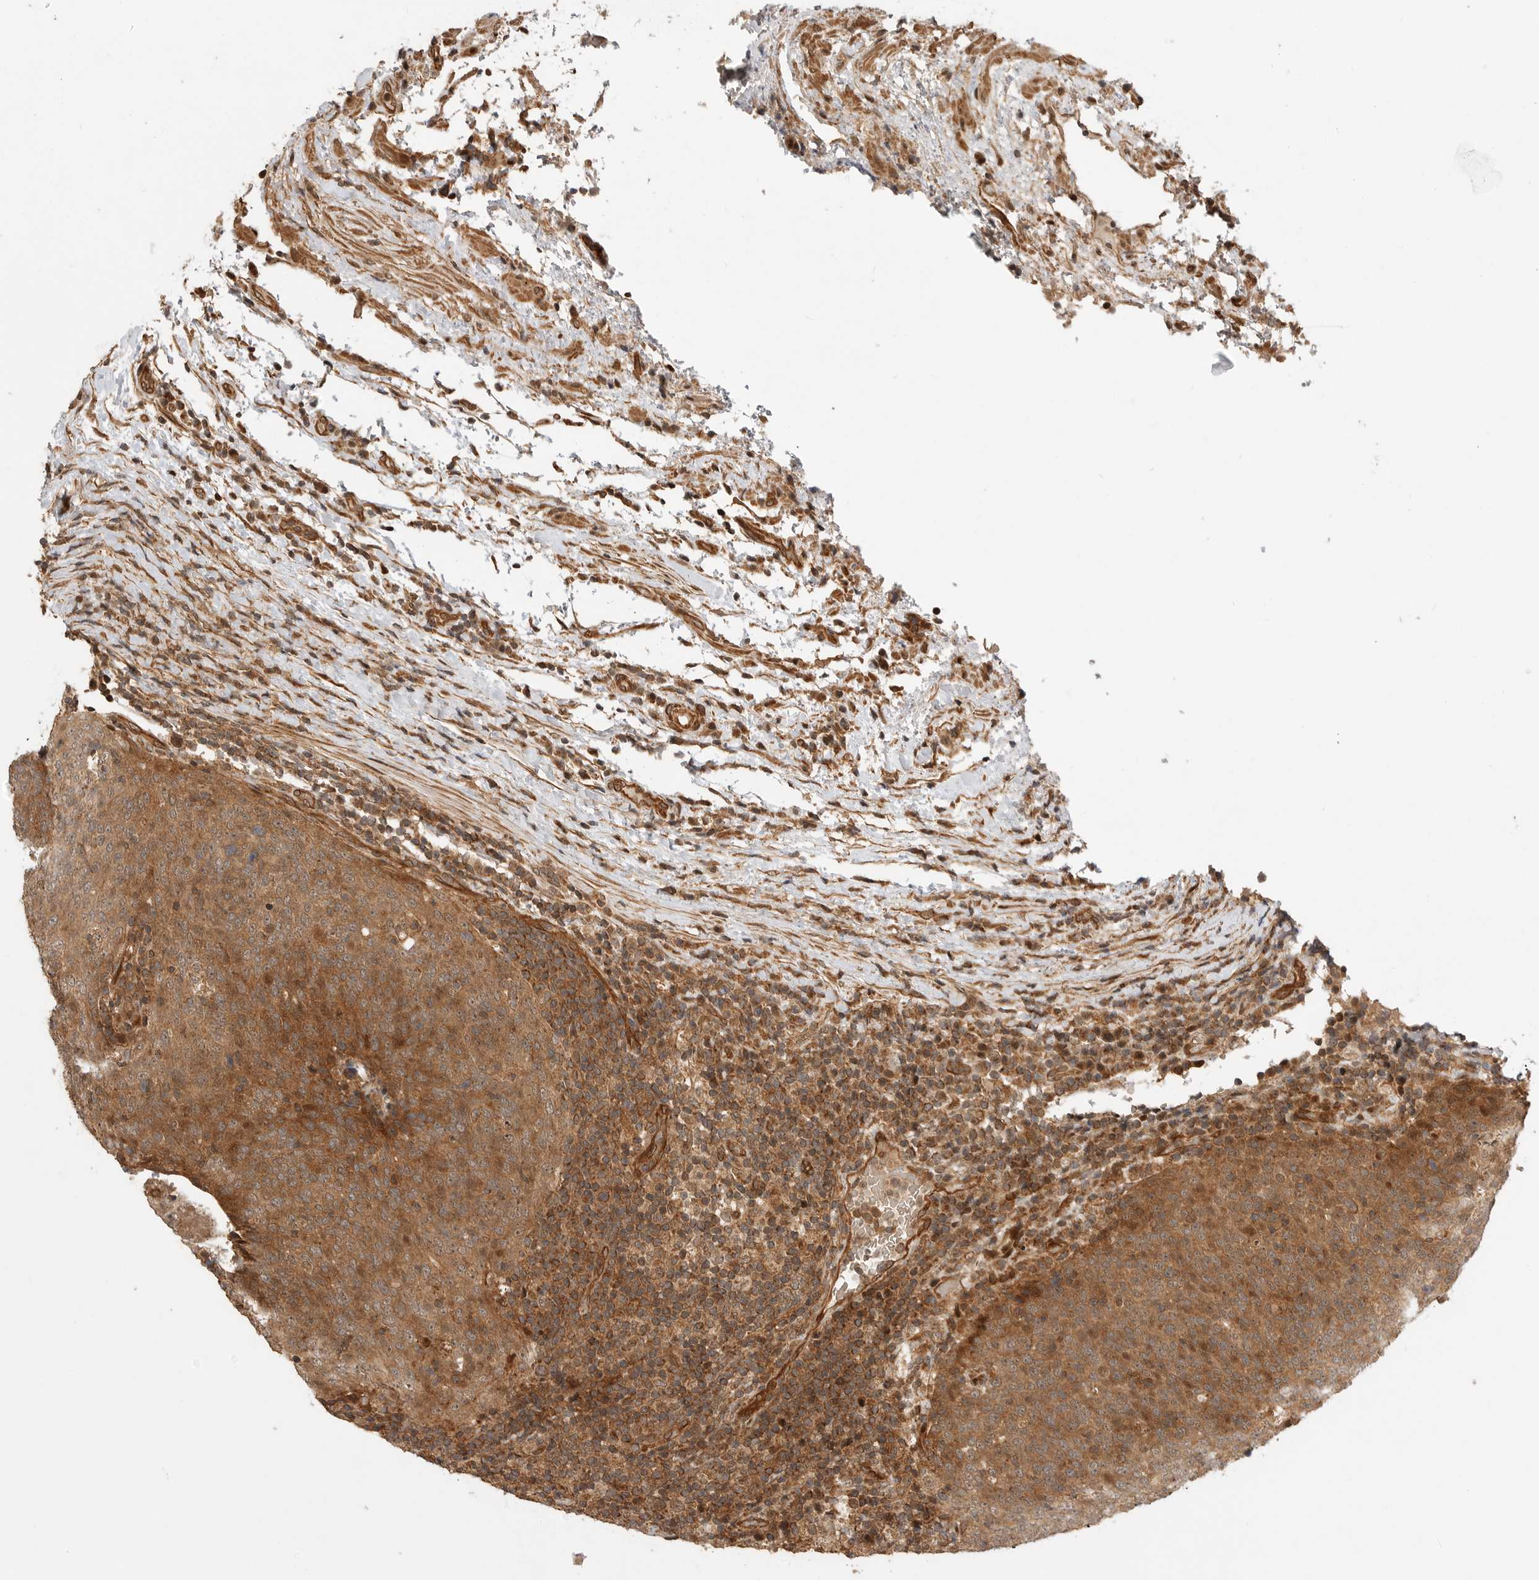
{"staining": {"intensity": "moderate", "quantity": ">75%", "location": "cytoplasmic/membranous,nuclear"}, "tissue": "head and neck cancer", "cell_type": "Tumor cells", "image_type": "cancer", "snomed": [{"axis": "morphology", "description": "Squamous cell carcinoma, NOS"}, {"axis": "morphology", "description": "Squamous cell carcinoma, metastatic, NOS"}, {"axis": "topography", "description": "Lymph node"}, {"axis": "topography", "description": "Head-Neck"}], "caption": "IHC histopathology image of human head and neck cancer (squamous cell carcinoma) stained for a protein (brown), which displays medium levels of moderate cytoplasmic/membranous and nuclear positivity in approximately >75% of tumor cells.", "gene": "ADPRS", "patient": {"sex": "male", "age": 62}}